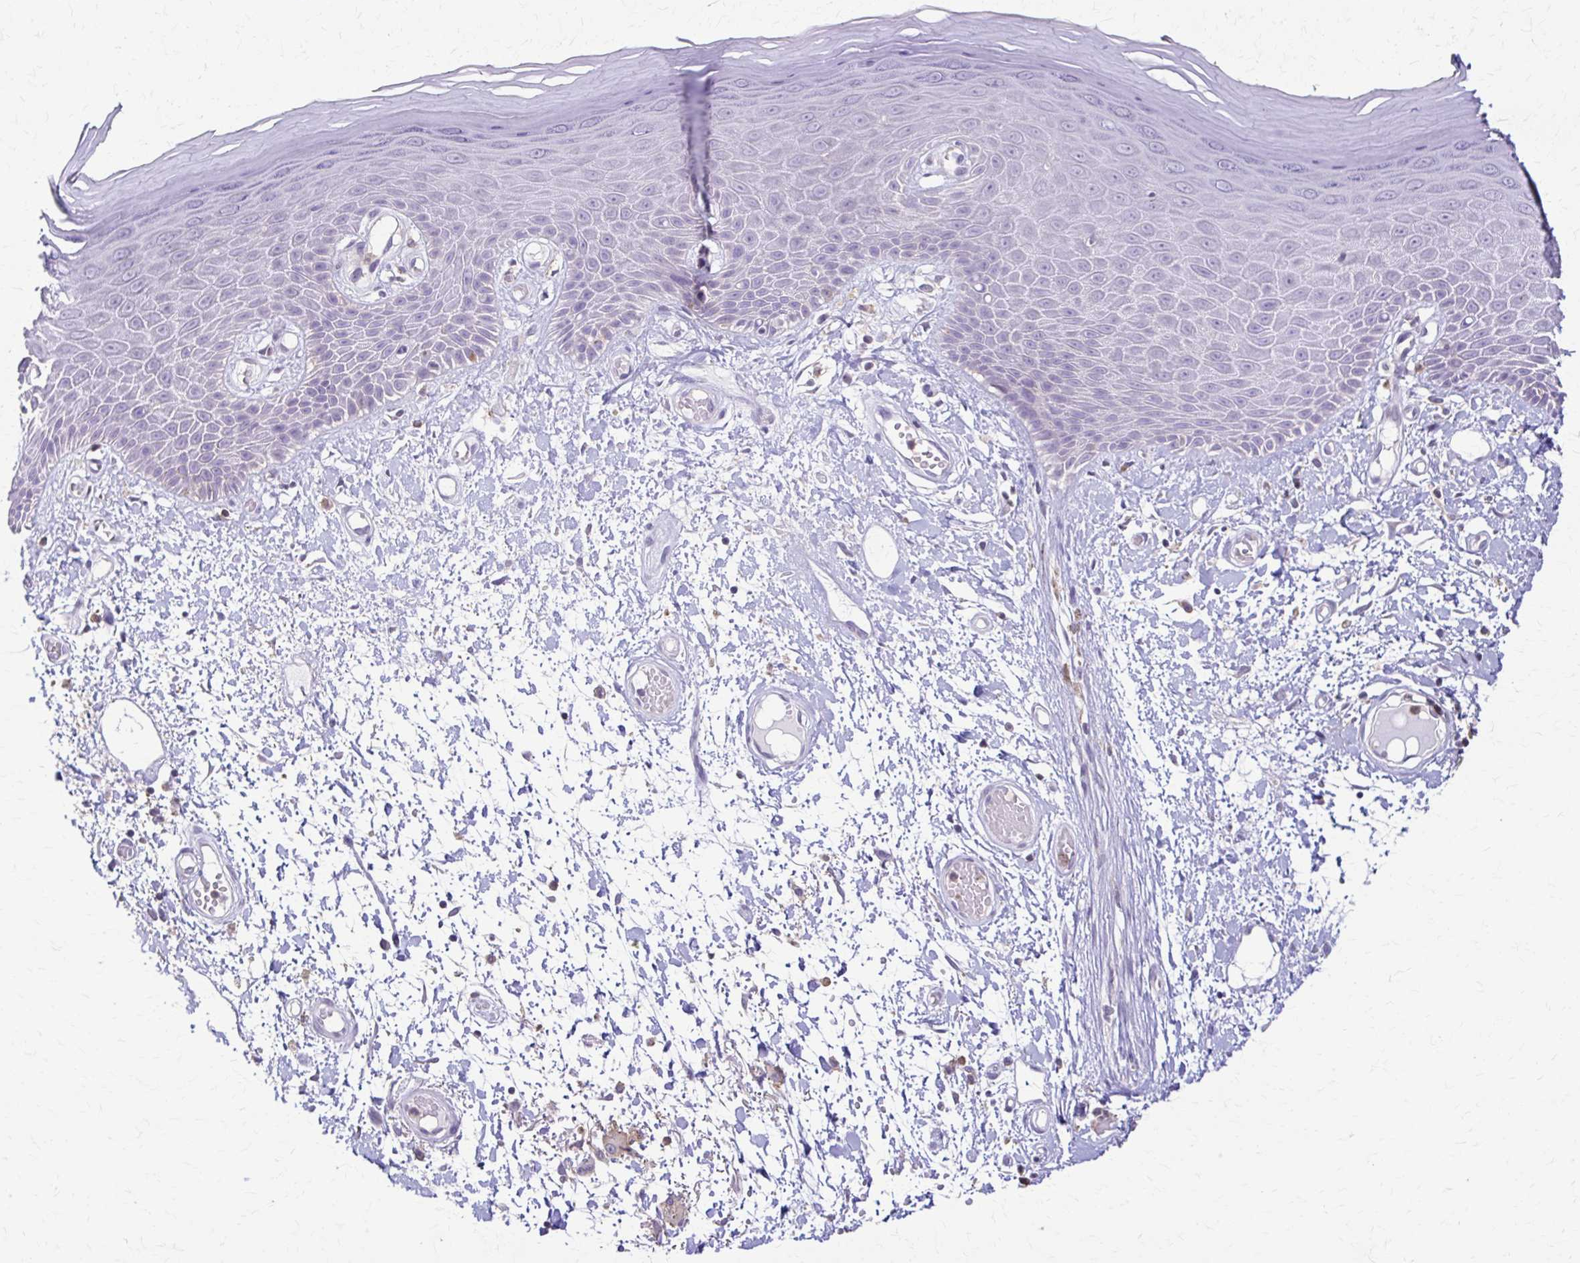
{"staining": {"intensity": "negative", "quantity": "none", "location": "none"}, "tissue": "skin", "cell_type": "Epidermal cells", "image_type": "normal", "snomed": [{"axis": "morphology", "description": "Normal tissue, NOS"}, {"axis": "topography", "description": "Anal"}, {"axis": "topography", "description": "Peripheral nerve tissue"}], "caption": "DAB (3,3'-diaminobenzidine) immunohistochemical staining of normal human skin reveals no significant staining in epidermal cells.", "gene": "PIK3AP1", "patient": {"sex": "male", "age": 78}}